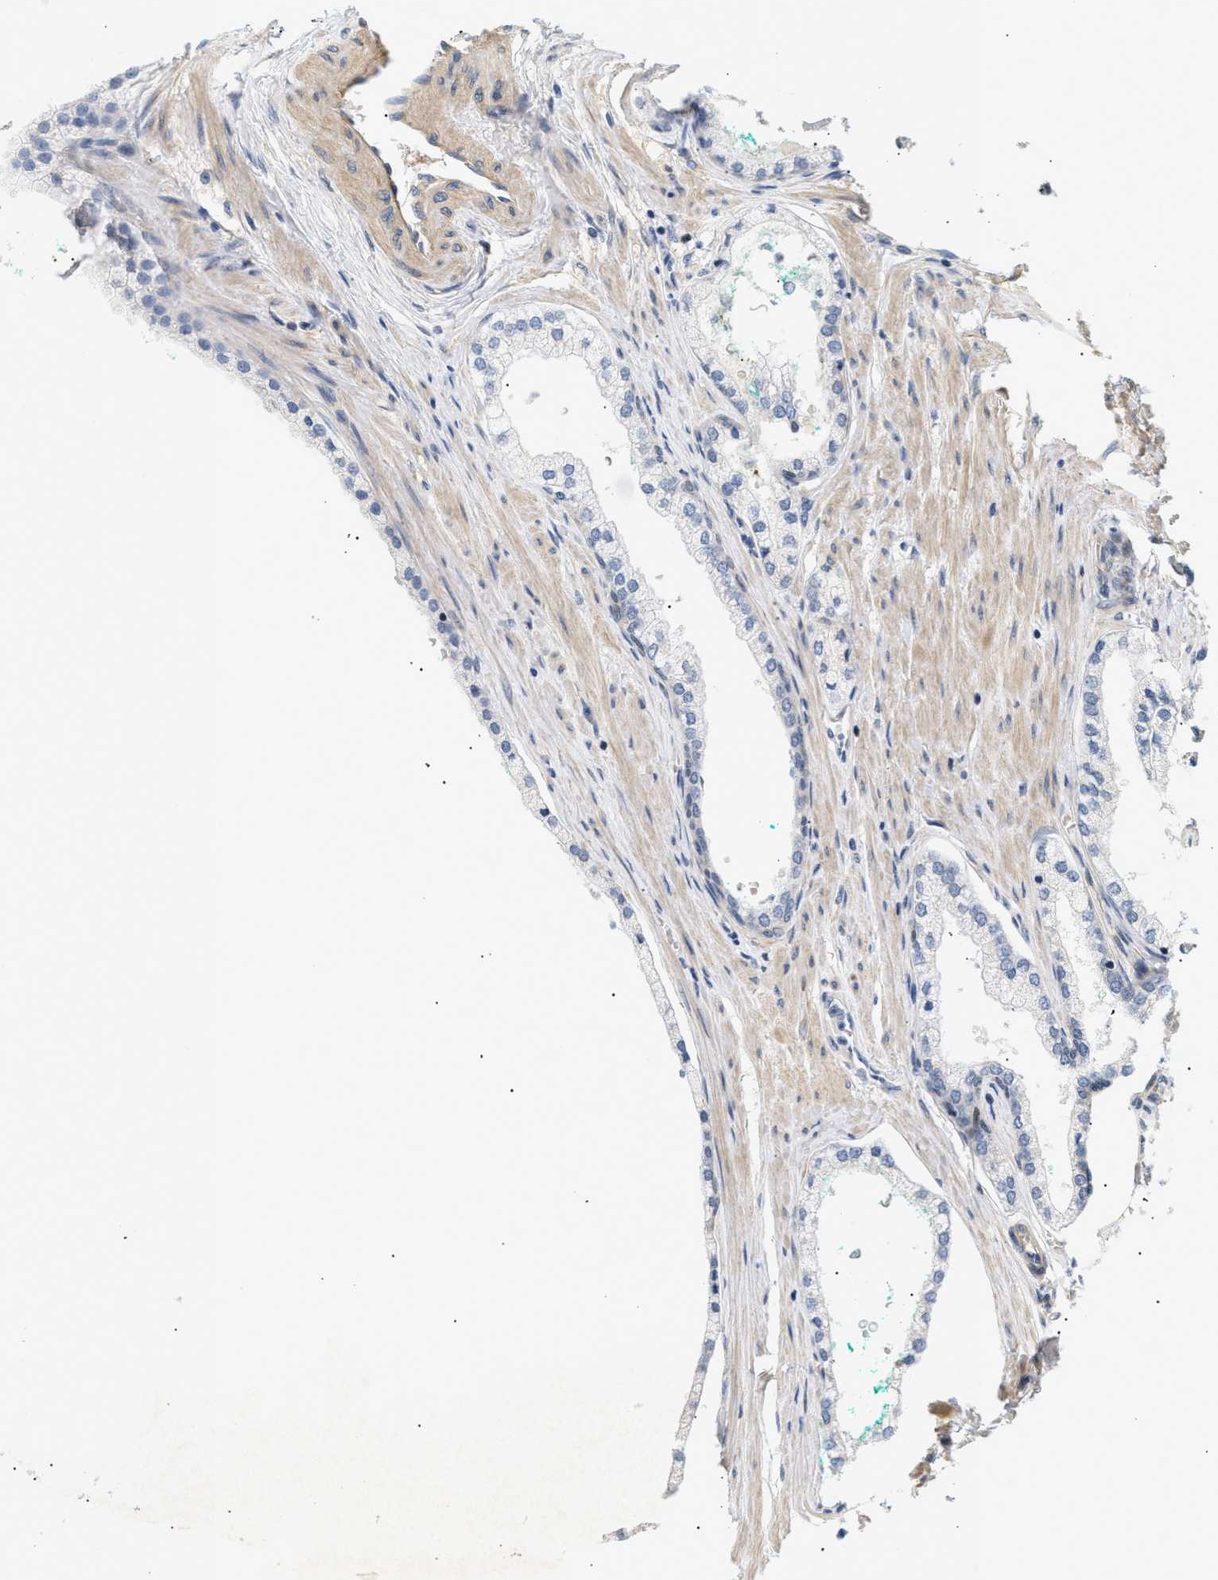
{"staining": {"intensity": "negative", "quantity": "none", "location": "none"}, "tissue": "prostate cancer", "cell_type": "Tumor cells", "image_type": "cancer", "snomed": [{"axis": "morphology", "description": "Adenocarcinoma, Low grade"}, {"axis": "topography", "description": "Prostate"}], "caption": "Tumor cells show no significant positivity in prostate adenocarcinoma (low-grade). (DAB (3,3'-diaminobenzidine) IHC with hematoxylin counter stain).", "gene": "CORO2B", "patient": {"sex": "male", "age": 63}}